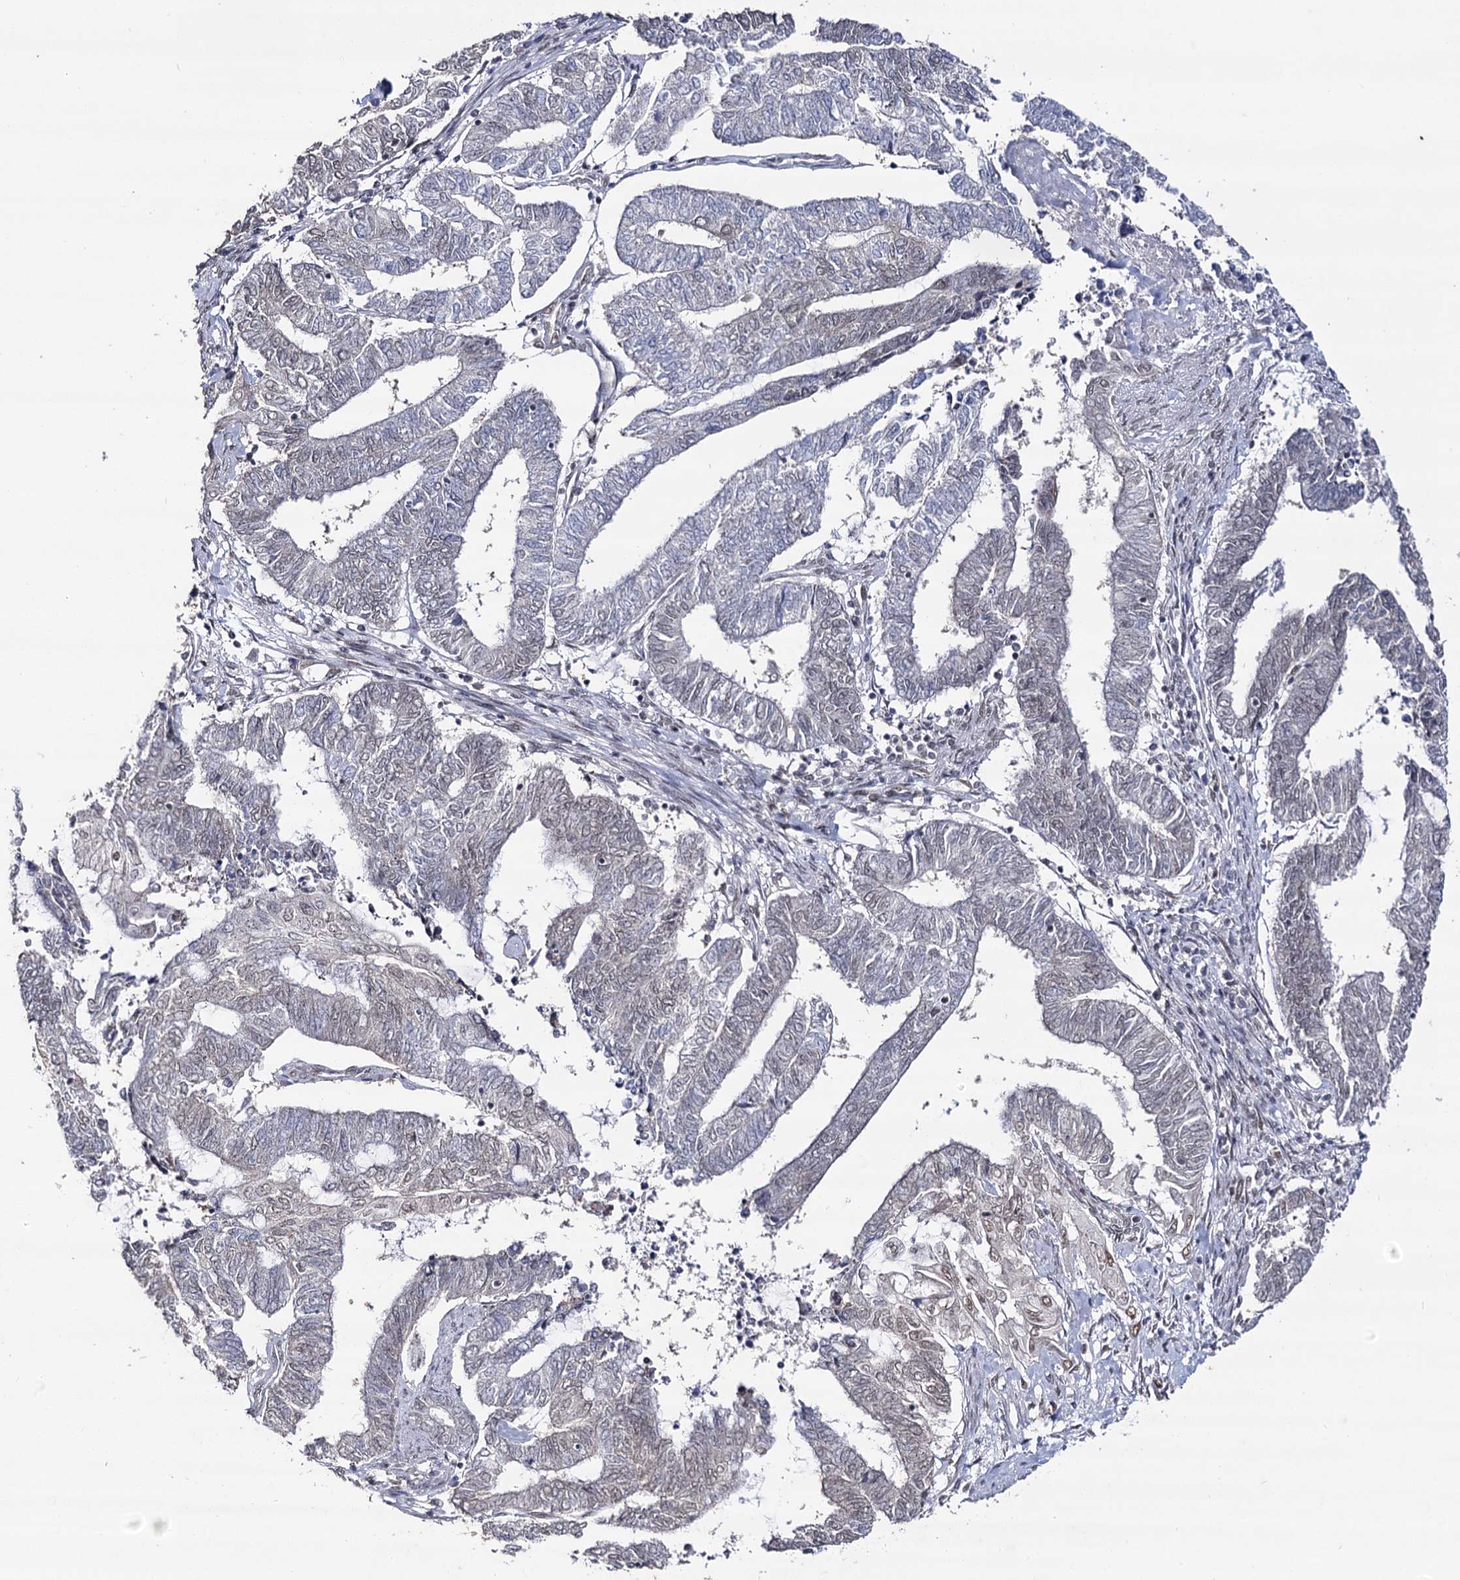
{"staining": {"intensity": "weak", "quantity": "<25%", "location": "nuclear"}, "tissue": "endometrial cancer", "cell_type": "Tumor cells", "image_type": "cancer", "snomed": [{"axis": "morphology", "description": "Adenocarcinoma, NOS"}, {"axis": "topography", "description": "Uterus"}, {"axis": "topography", "description": "Endometrium"}], "caption": "This is an immunohistochemistry (IHC) photomicrograph of human endometrial cancer. There is no staining in tumor cells.", "gene": "VGLL4", "patient": {"sex": "female", "age": 70}}